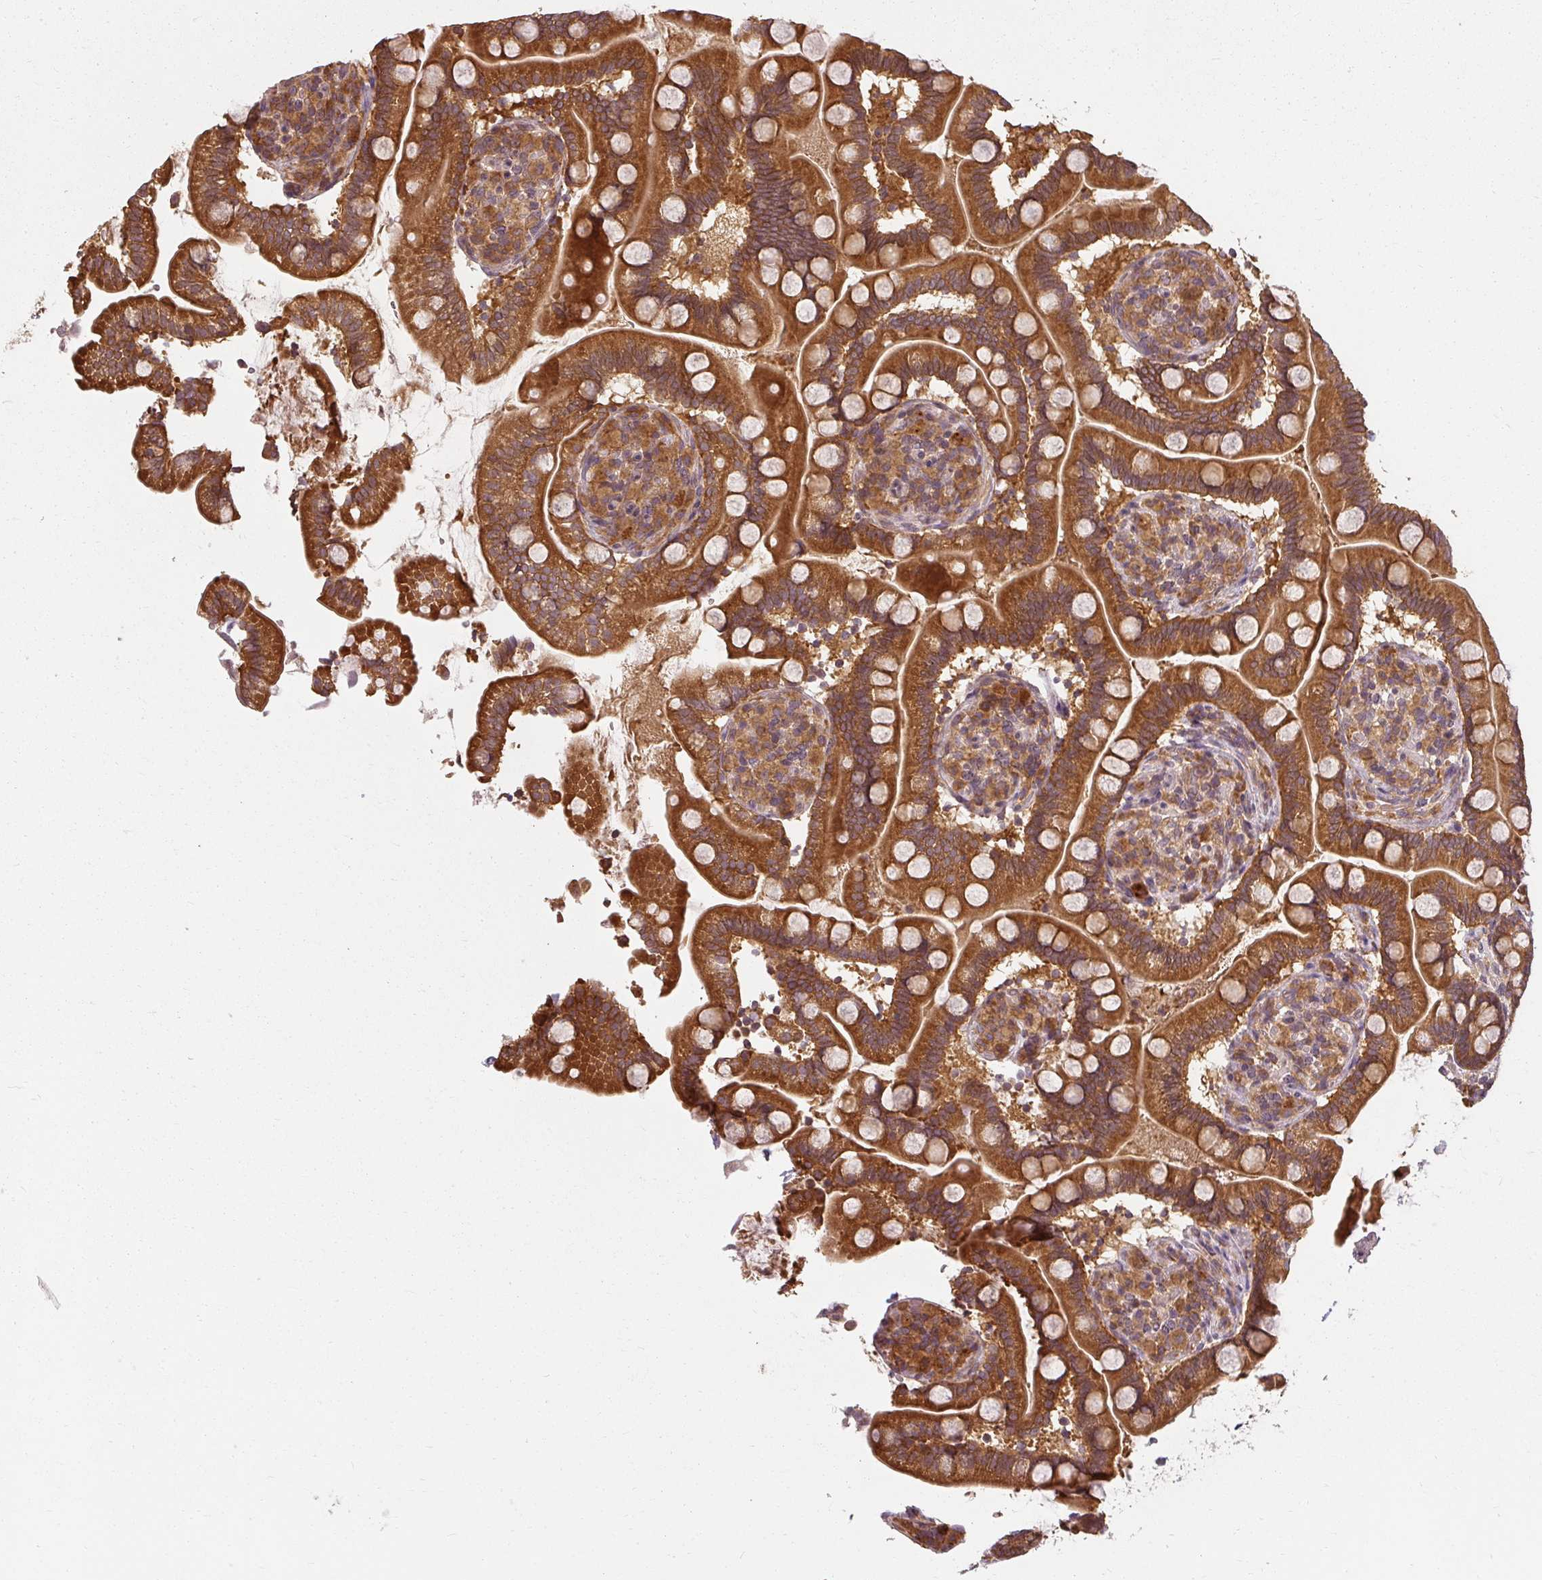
{"staining": {"intensity": "strong", "quantity": ">75%", "location": "cytoplasmic/membranous"}, "tissue": "small intestine", "cell_type": "Glandular cells", "image_type": "normal", "snomed": [{"axis": "morphology", "description": "Normal tissue, NOS"}, {"axis": "topography", "description": "Small intestine"}], "caption": "Small intestine stained for a protein (brown) exhibits strong cytoplasmic/membranous positive positivity in about >75% of glandular cells.", "gene": "RPL24", "patient": {"sex": "female", "age": 64}}